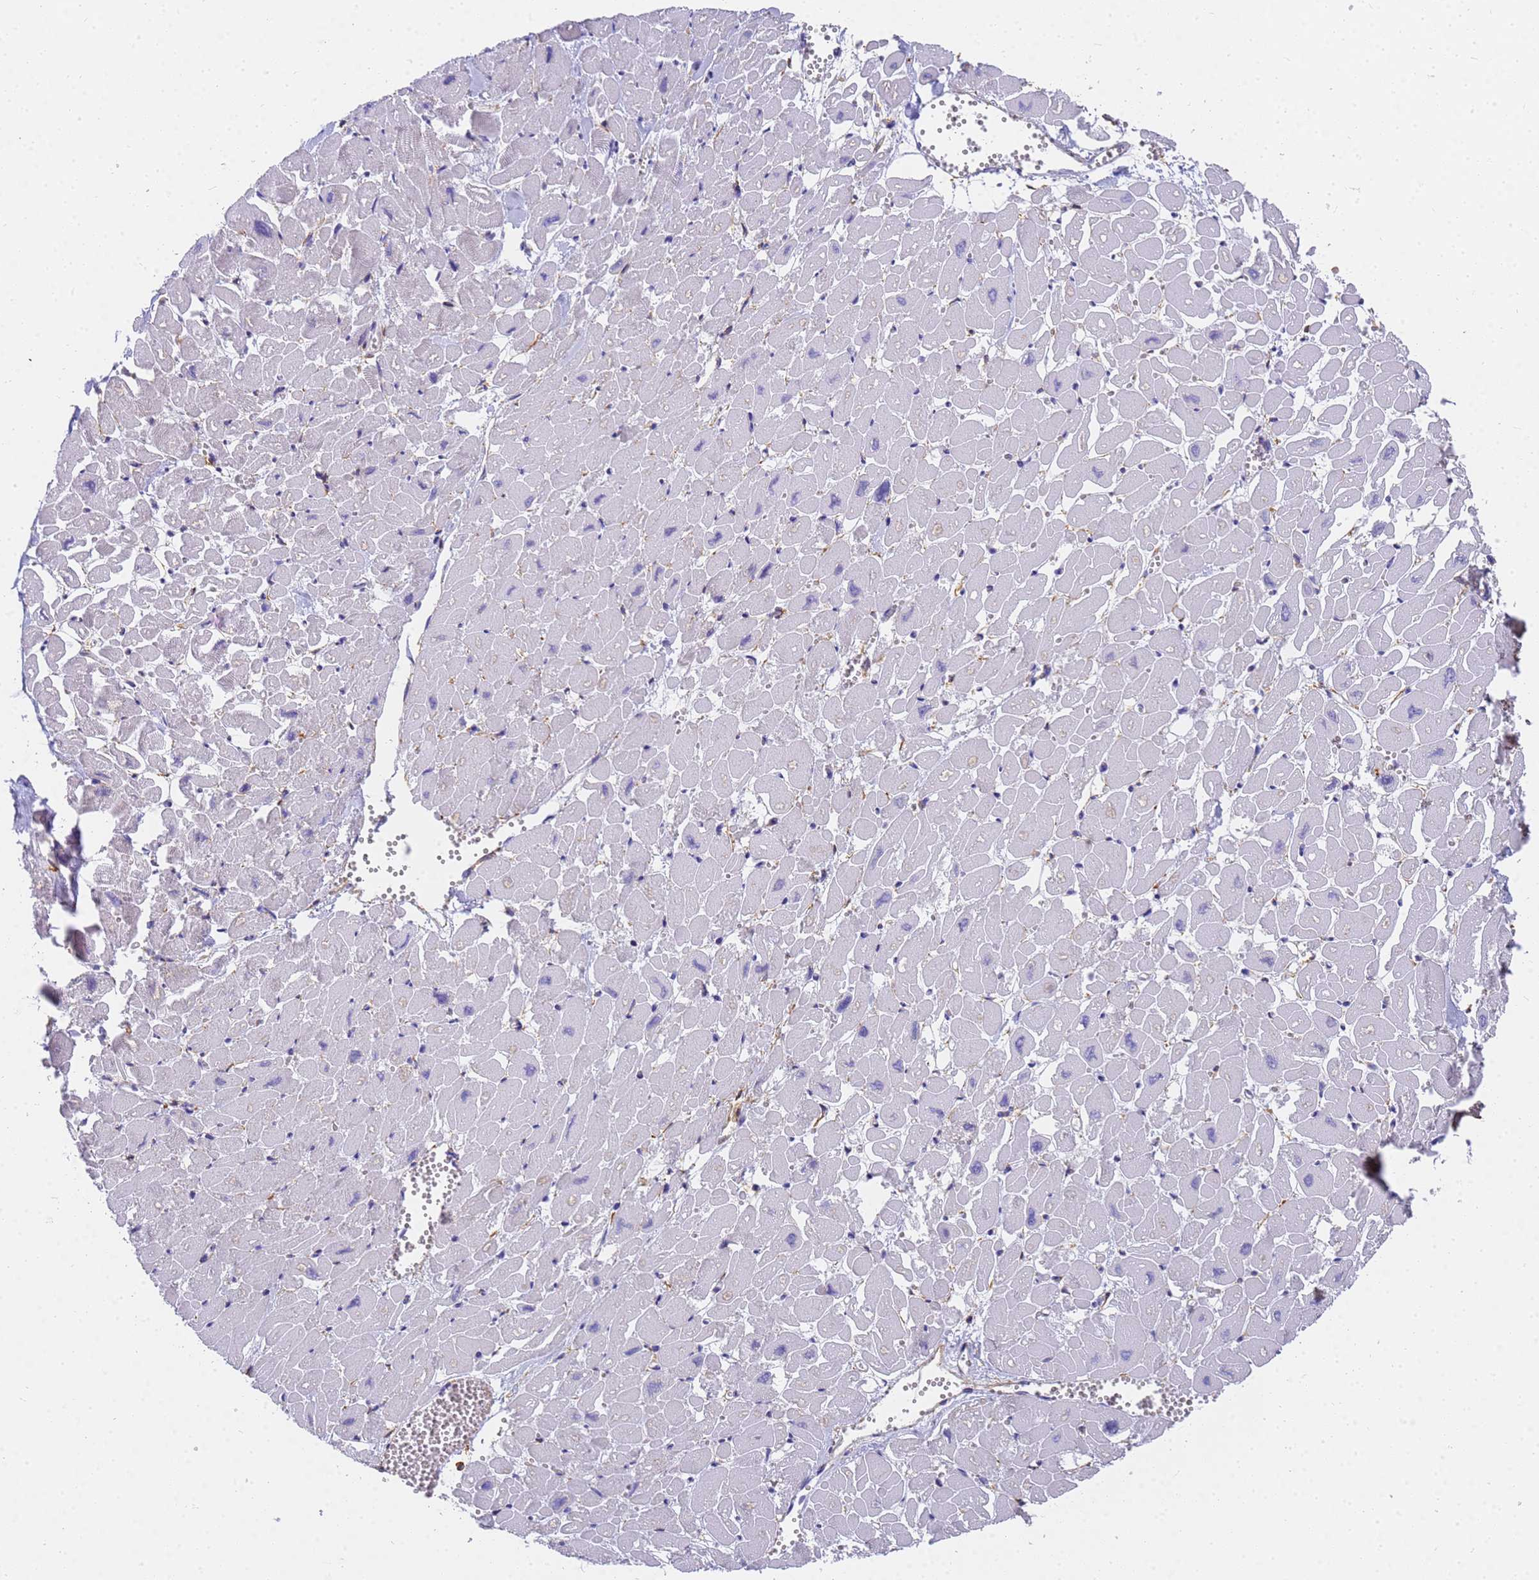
{"staining": {"intensity": "moderate", "quantity": "<25%", "location": "cytoplasmic/membranous"}, "tissue": "heart muscle", "cell_type": "Cardiomyocytes", "image_type": "normal", "snomed": [{"axis": "morphology", "description": "Normal tissue, NOS"}, {"axis": "topography", "description": "Heart"}], "caption": "Heart muscle stained with a protein marker exhibits moderate staining in cardiomyocytes.", "gene": "MVB12A", "patient": {"sex": "male", "age": 54}}